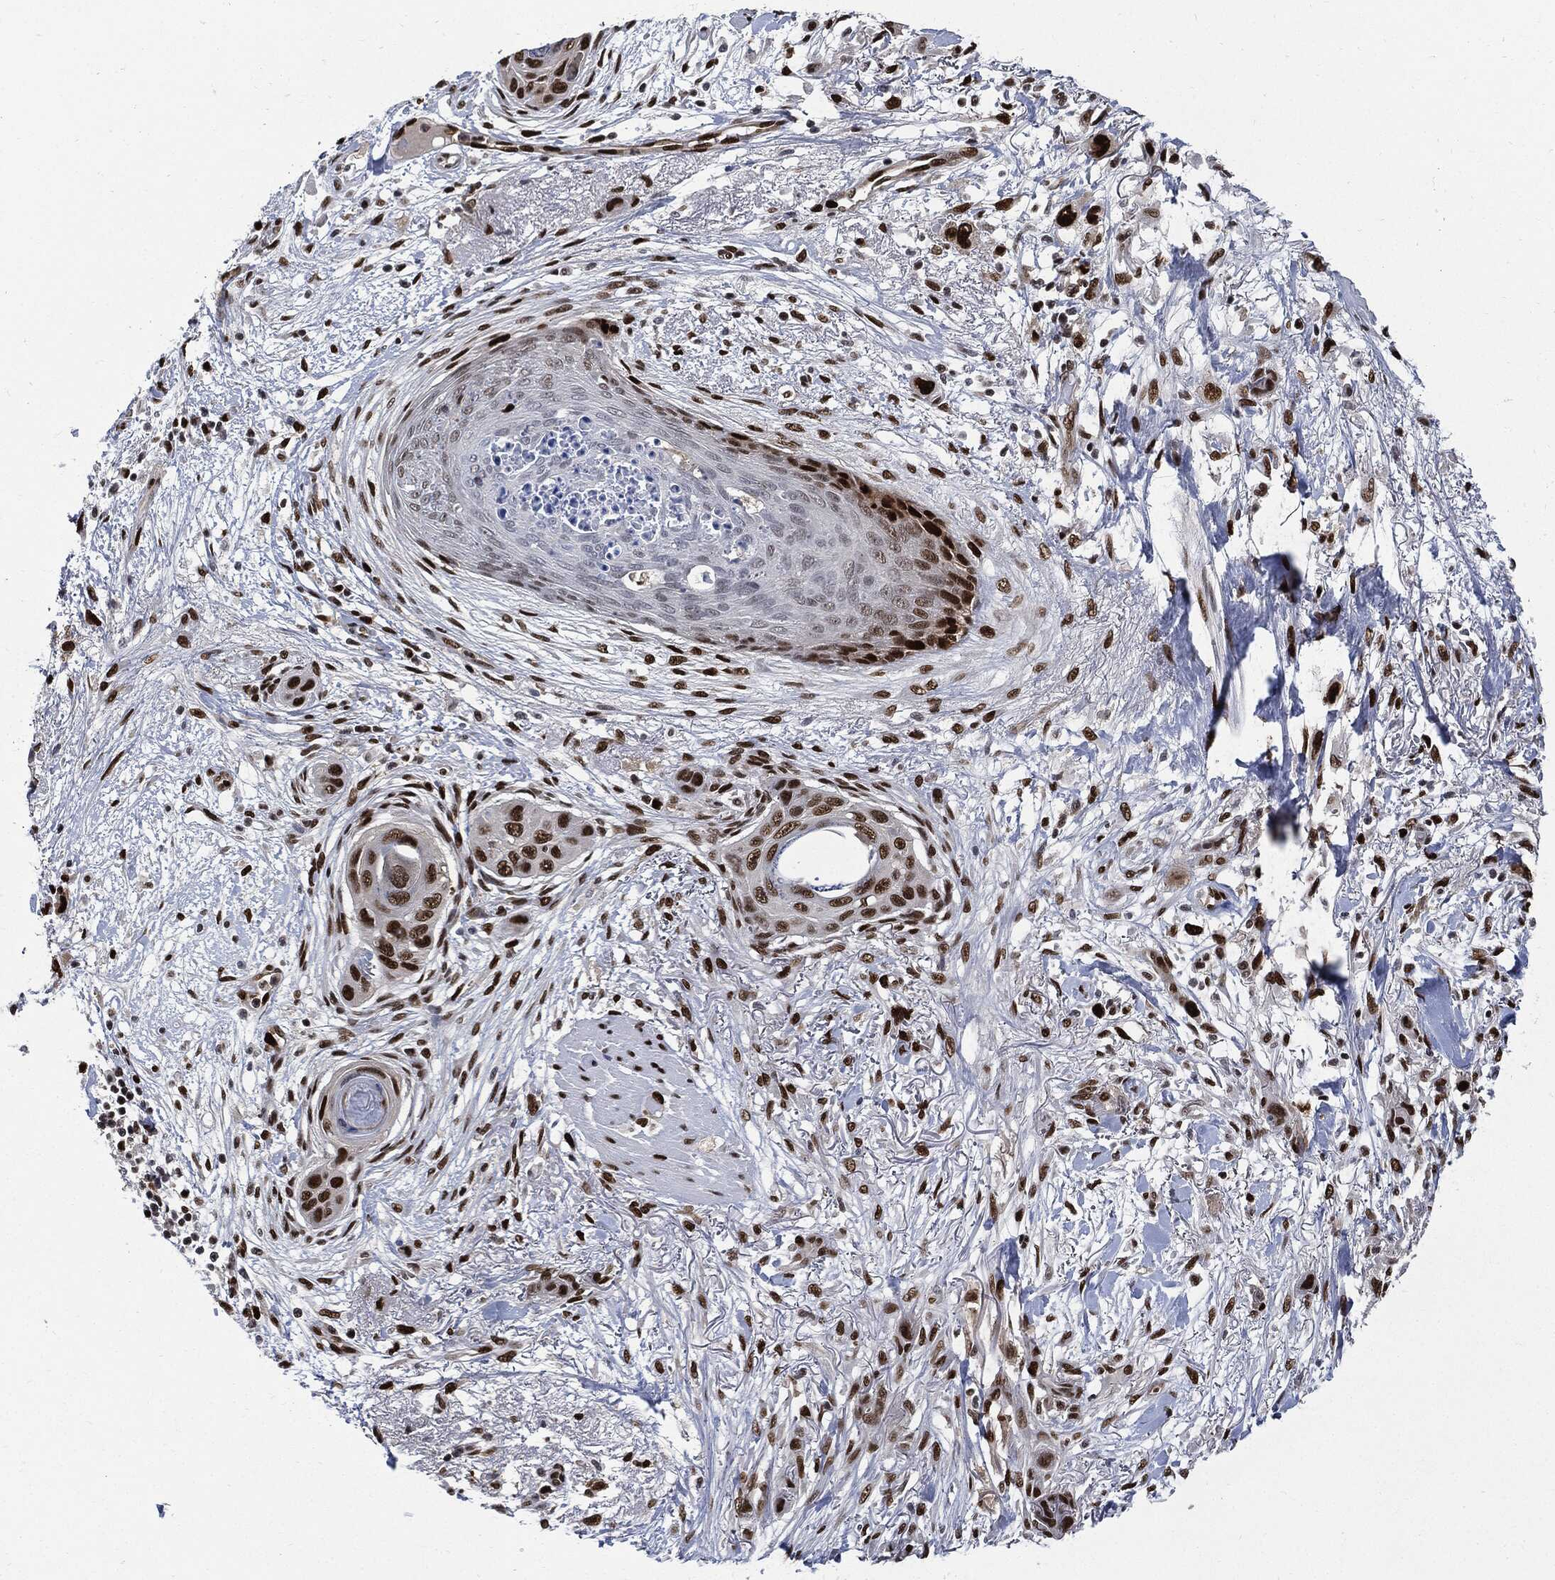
{"staining": {"intensity": "strong", "quantity": ">75%", "location": "nuclear"}, "tissue": "skin cancer", "cell_type": "Tumor cells", "image_type": "cancer", "snomed": [{"axis": "morphology", "description": "Squamous cell carcinoma, NOS"}, {"axis": "topography", "description": "Skin"}], "caption": "Immunohistochemistry (IHC) of human skin squamous cell carcinoma shows high levels of strong nuclear expression in approximately >75% of tumor cells. (Brightfield microscopy of DAB IHC at high magnification).", "gene": "PCNA", "patient": {"sex": "male", "age": 79}}